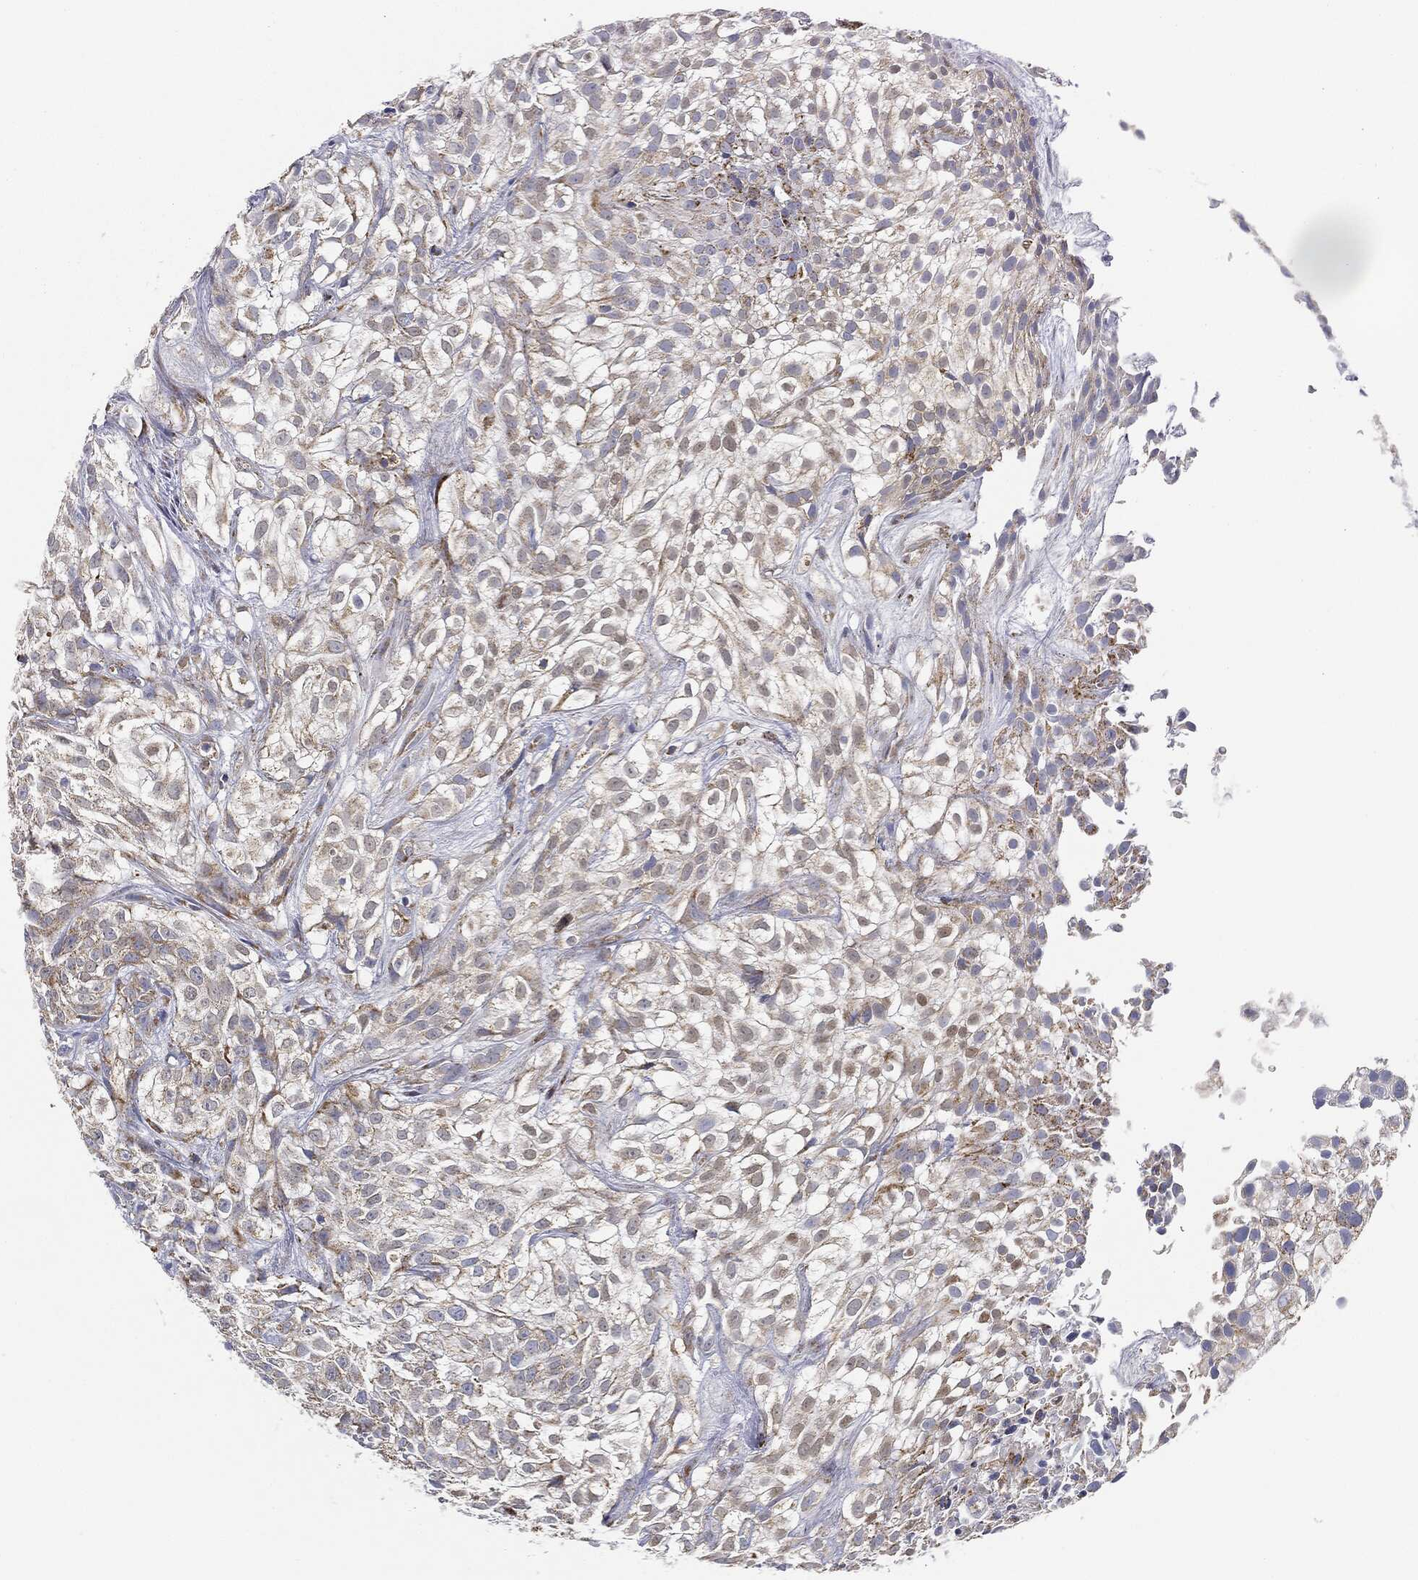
{"staining": {"intensity": "weak", "quantity": "<25%", "location": "cytoplasmic/membranous"}, "tissue": "urothelial cancer", "cell_type": "Tumor cells", "image_type": "cancer", "snomed": [{"axis": "morphology", "description": "Urothelial carcinoma, High grade"}, {"axis": "topography", "description": "Urinary bladder"}], "caption": "Immunohistochemistry (IHC) histopathology image of human urothelial carcinoma (high-grade) stained for a protein (brown), which reveals no expression in tumor cells. Nuclei are stained in blue.", "gene": "CAPN15", "patient": {"sex": "male", "age": 56}}